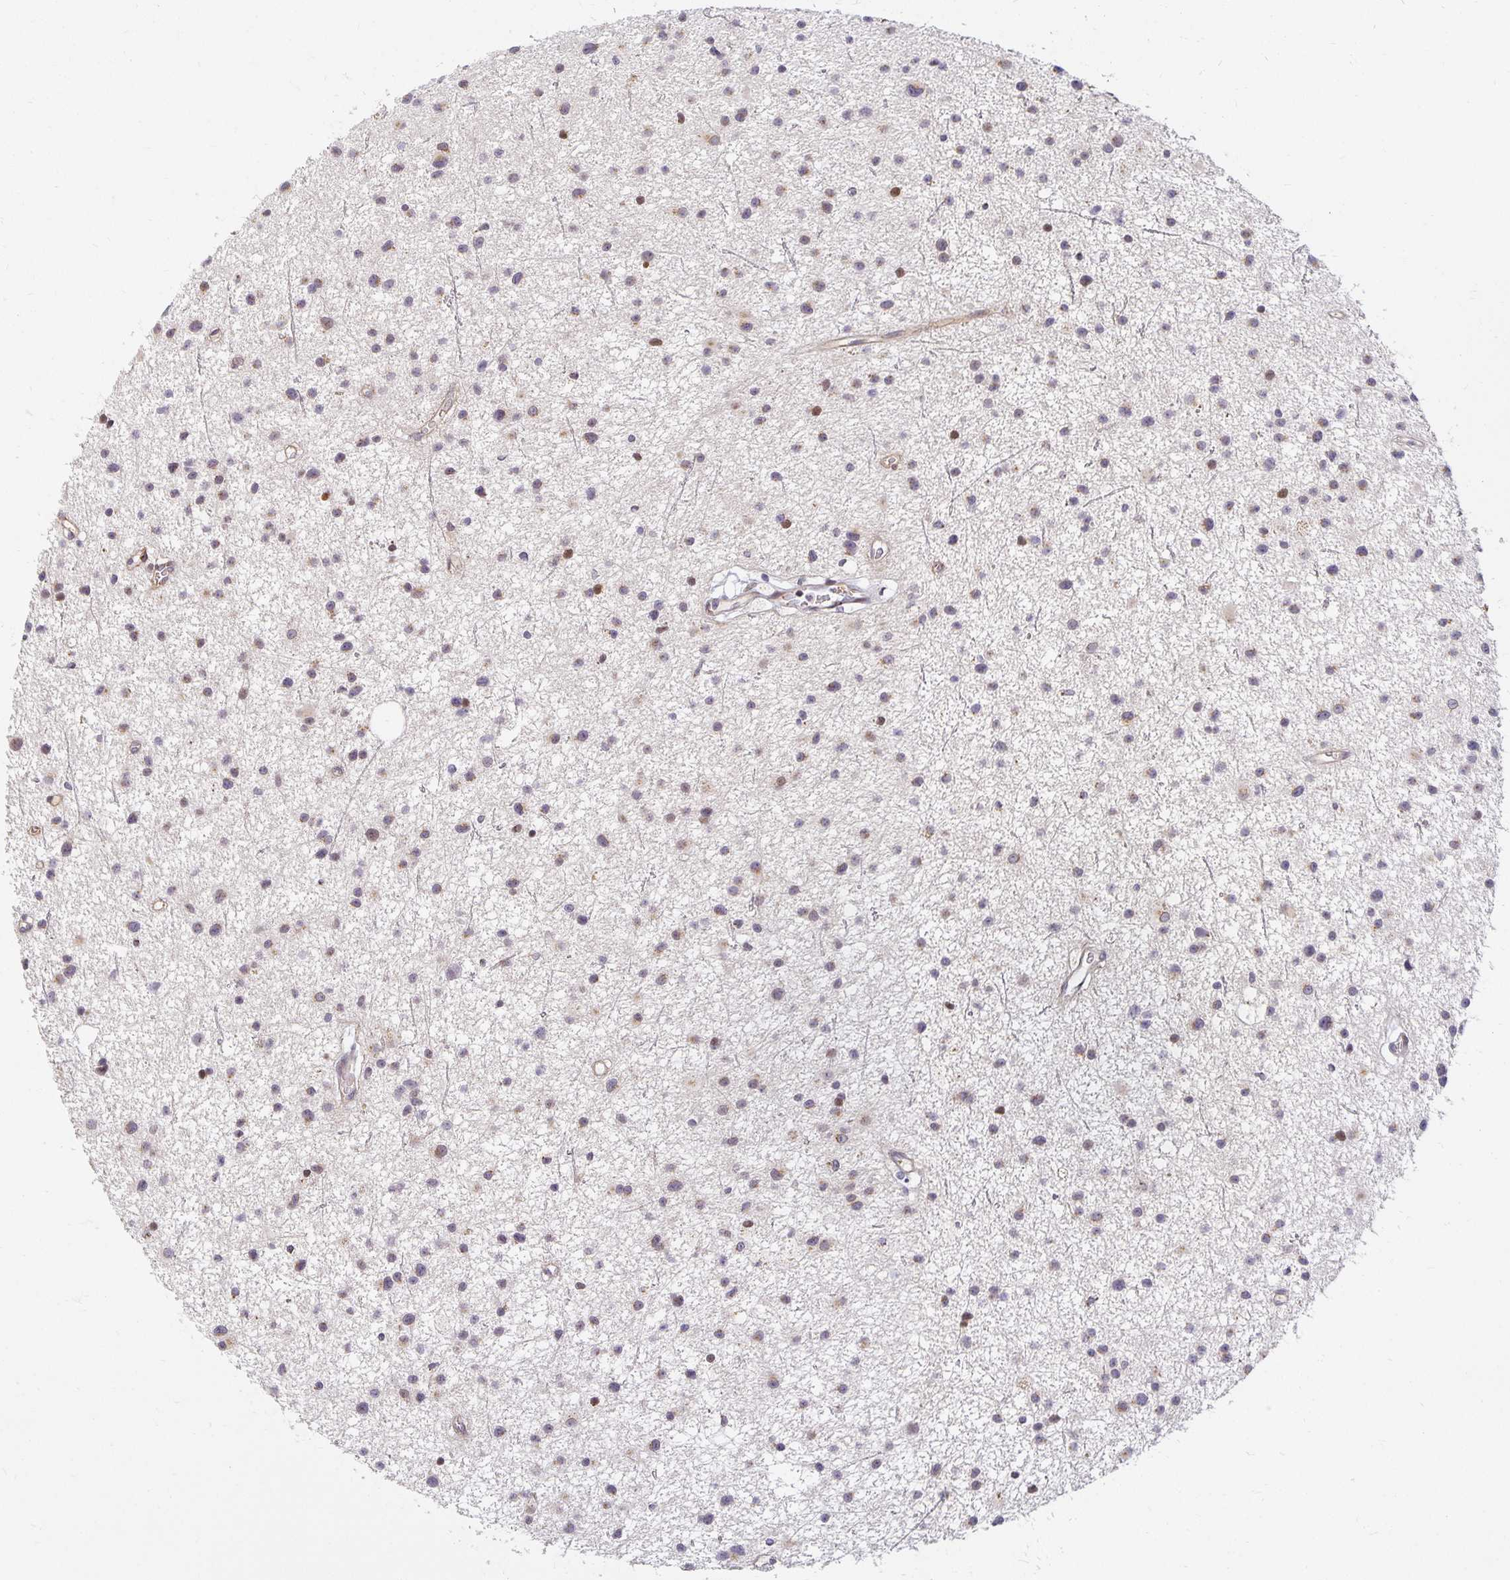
{"staining": {"intensity": "weak", "quantity": "25%-75%", "location": "cytoplasmic/membranous"}, "tissue": "glioma", "cell_type": "Tumor cells", "image_type": "cancer", "snomed": [{"axis": "morphology", "description": "Glioma, malignant, Low grade"}, {"axis": "topography", "description": "Brain"}], "caption": "DAB immunohistochemical staining of malignant low-grade glioma displays weak cytoplasmic/membranous protein staining in approximately 25%-75% of tumor cells.", "gene": "EHF", "patient": {"sex": "male", "age": 43}}